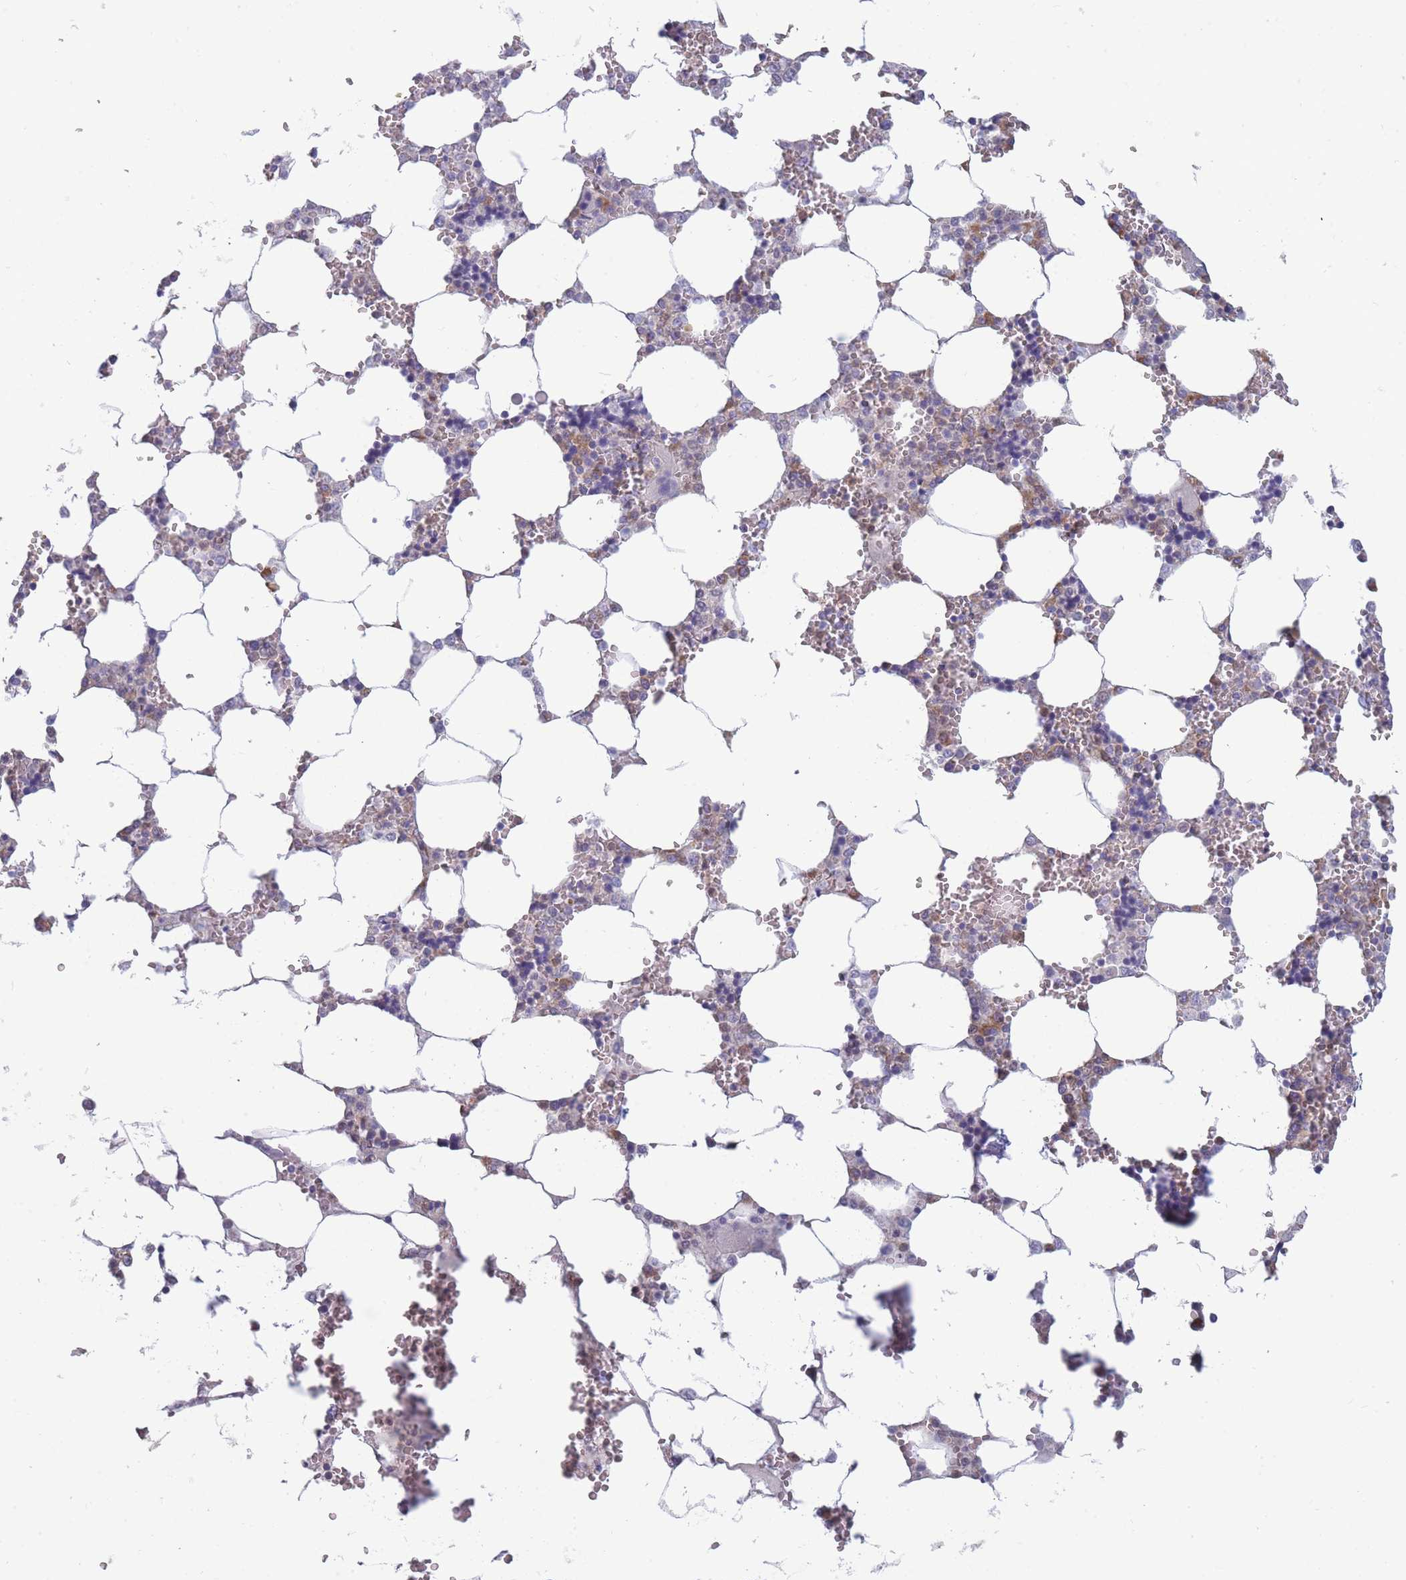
{"staining": {"intensity": "weak", "quantity": "<25%", "location": "cytoplasmic/membranous"}, "tissue": "bone marrow", "cell_type": "Hematopoietic cells", "image_type": "normal", "snomed": [{"axis": "morphology", "description": "Normal tissue, NOS"}, {"axis": "topography", "description": "Bone marrow"}], "caption": "High magnification brightfield microscopy of benign bone marrow stained with DAB (brown) and counterstained with hematoxylin (blue): hematopoietic cells show no significant staining. The staining was performed using DAB (3,3'-diaminobenzidine) to visualize the protein expression in brown, while the nuclei were stained in blue with hematoxylin (Magnification: 20x).", "gene": "NDUFAF6", "patient": {"sex": "male", "age": 64}}